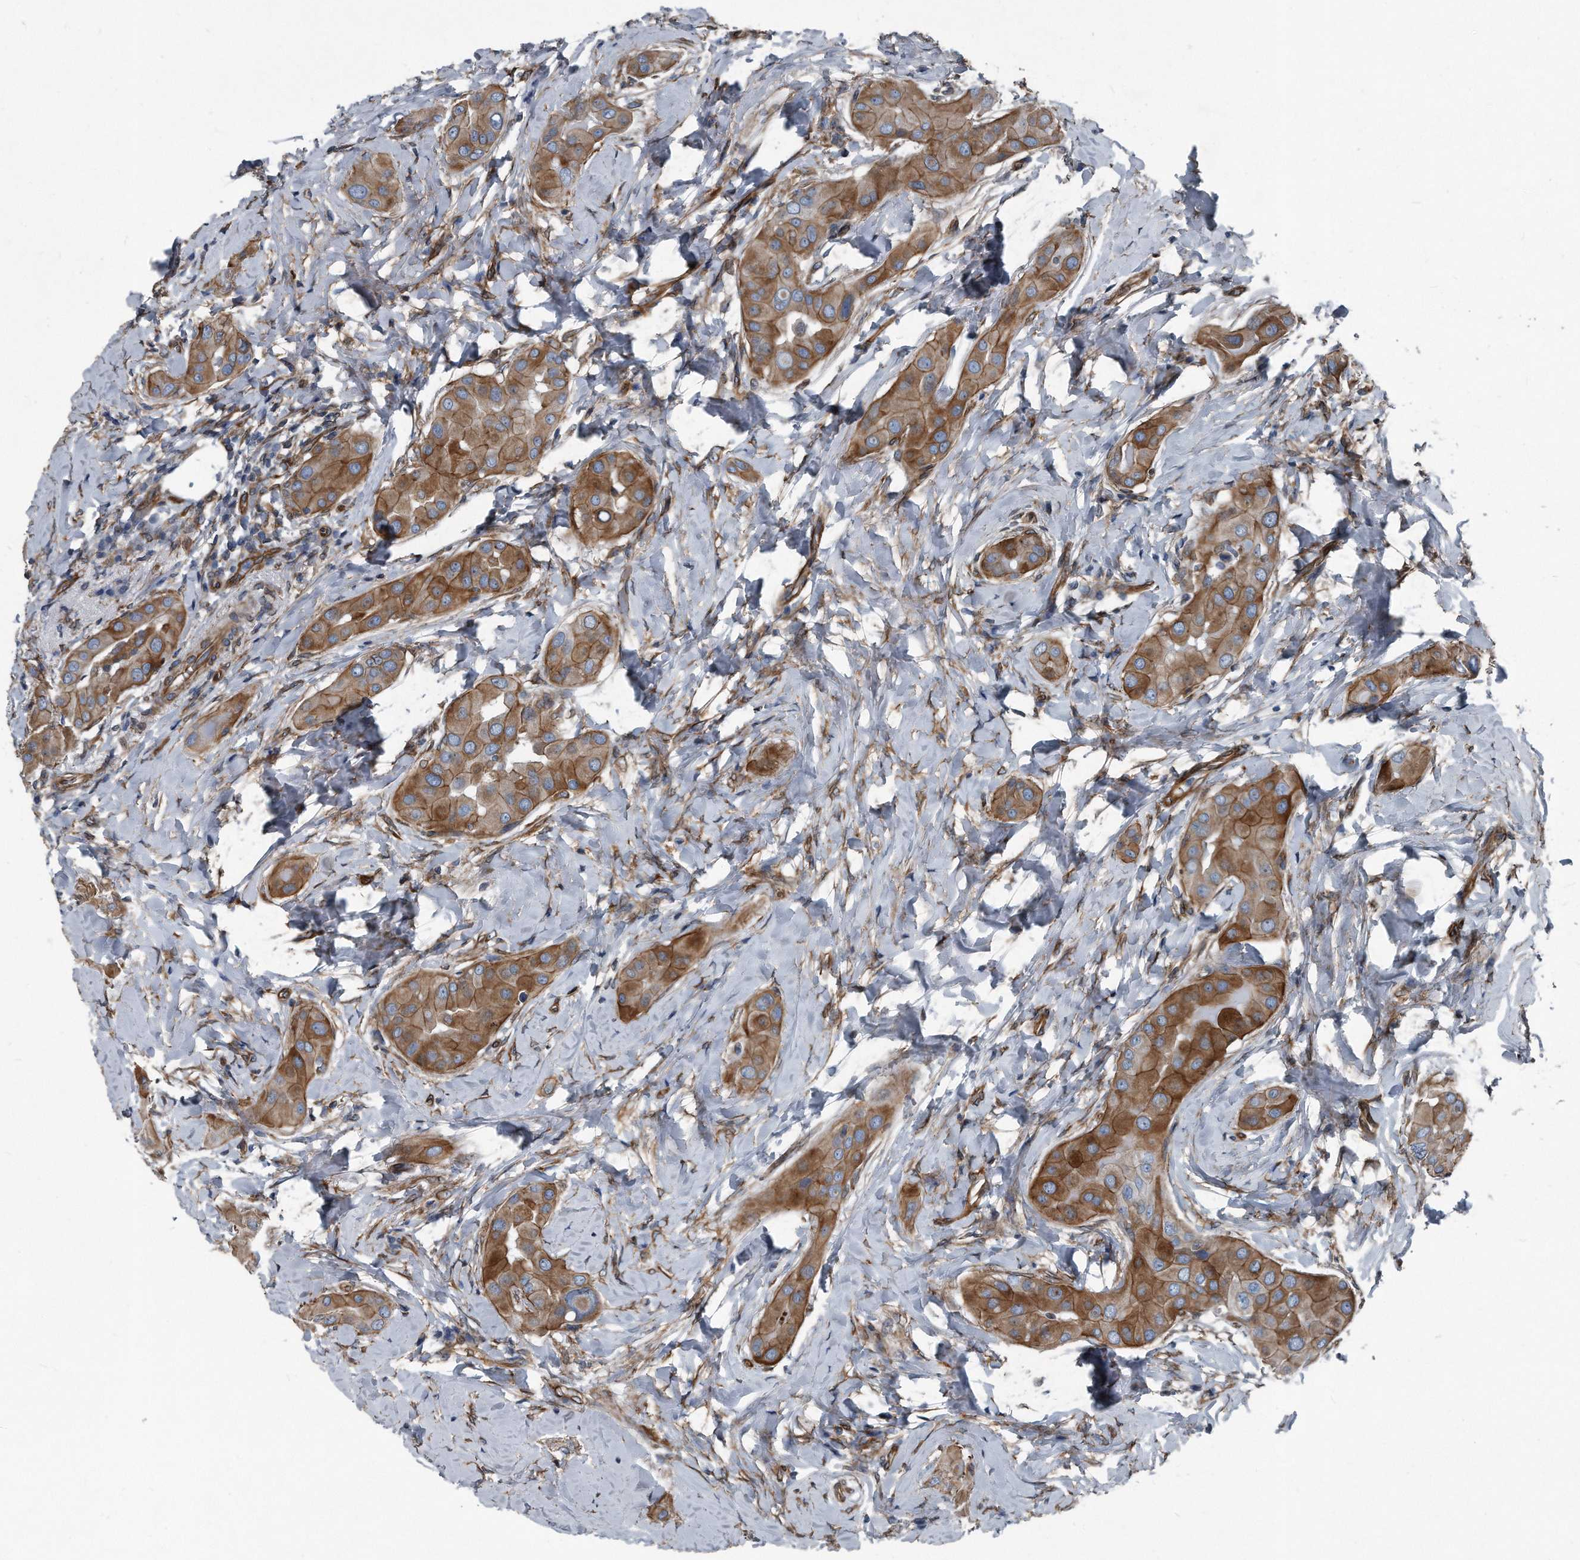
{"staining": {"intensity": "moderate", "quantity": ">75%", "location": "cytoplasmic/membranous"}, "tissue": "thyroid cancer", "cell_type": "Tumor cells", "image_type": "cancer", "snomed": [{"axis": "morphology", "description": "Papillary adenocarcinoma, NOS"}, {"axis": "topography", "description": "Thyroid gland"}], "caption": "This is an image of immunohistochemistry staining of thyroid cancer, which shows moderate positivity in the cytoplasmic/membranous of tumor cells.", "gene": "PLEC", "patient": {"sex": "male", "age": 33}}